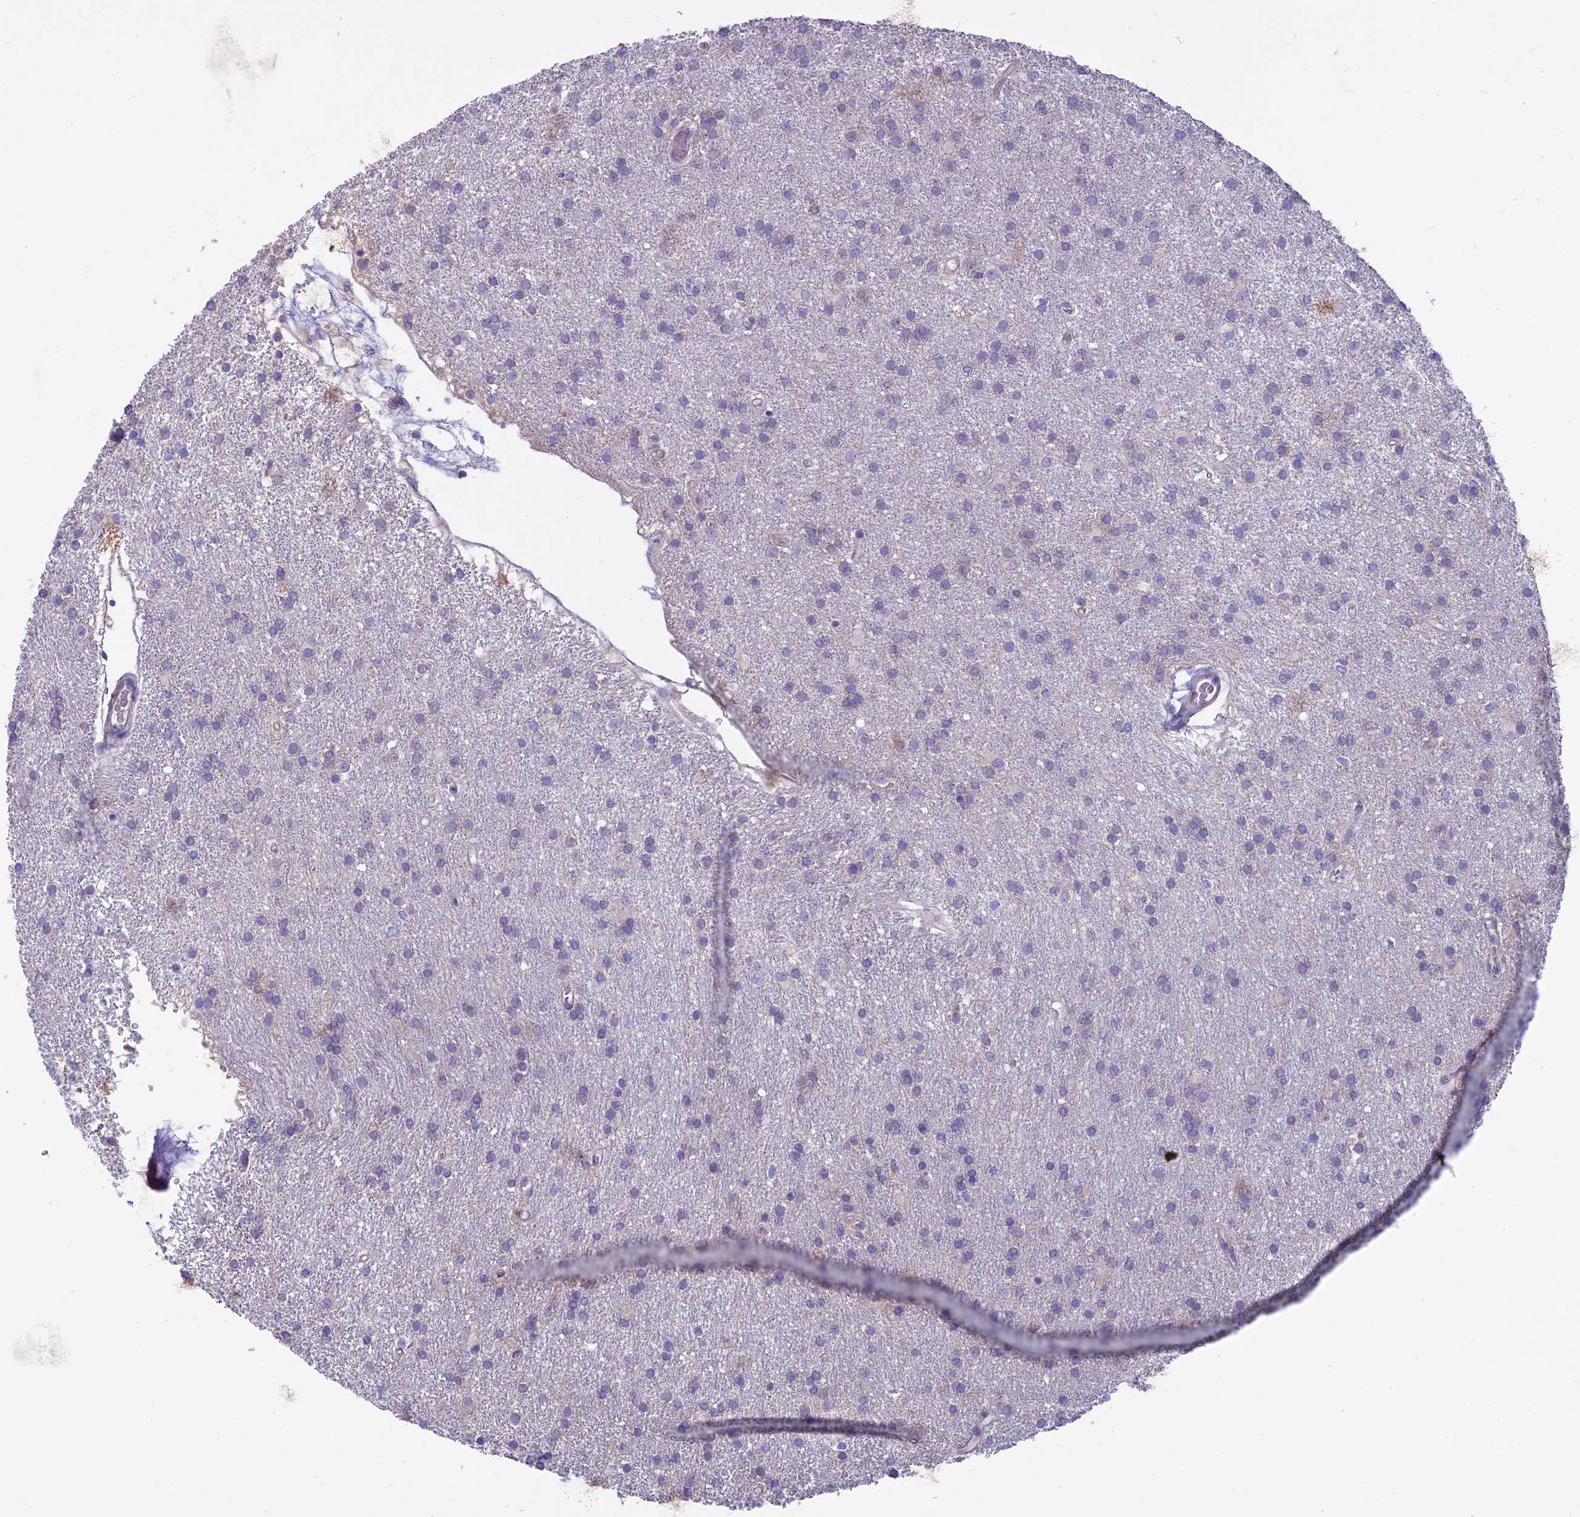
{"staining": {"intensity": "negative", "quantity": "none", "location": "none"}, "tissue": "glioma", "cell_type": "Tumor cells", "image_type": "cancer", "snomed": [{"axis": "morphology", "description": "Glioma, malignant, High grade"}, {"axis": "topography", "description": "Brain"}], "caption": "Tumor cells show no significant staining in high-grade glioma (malignant).", "gene": "CDAN1", "patient": {"sex": "male", "age": 77}}